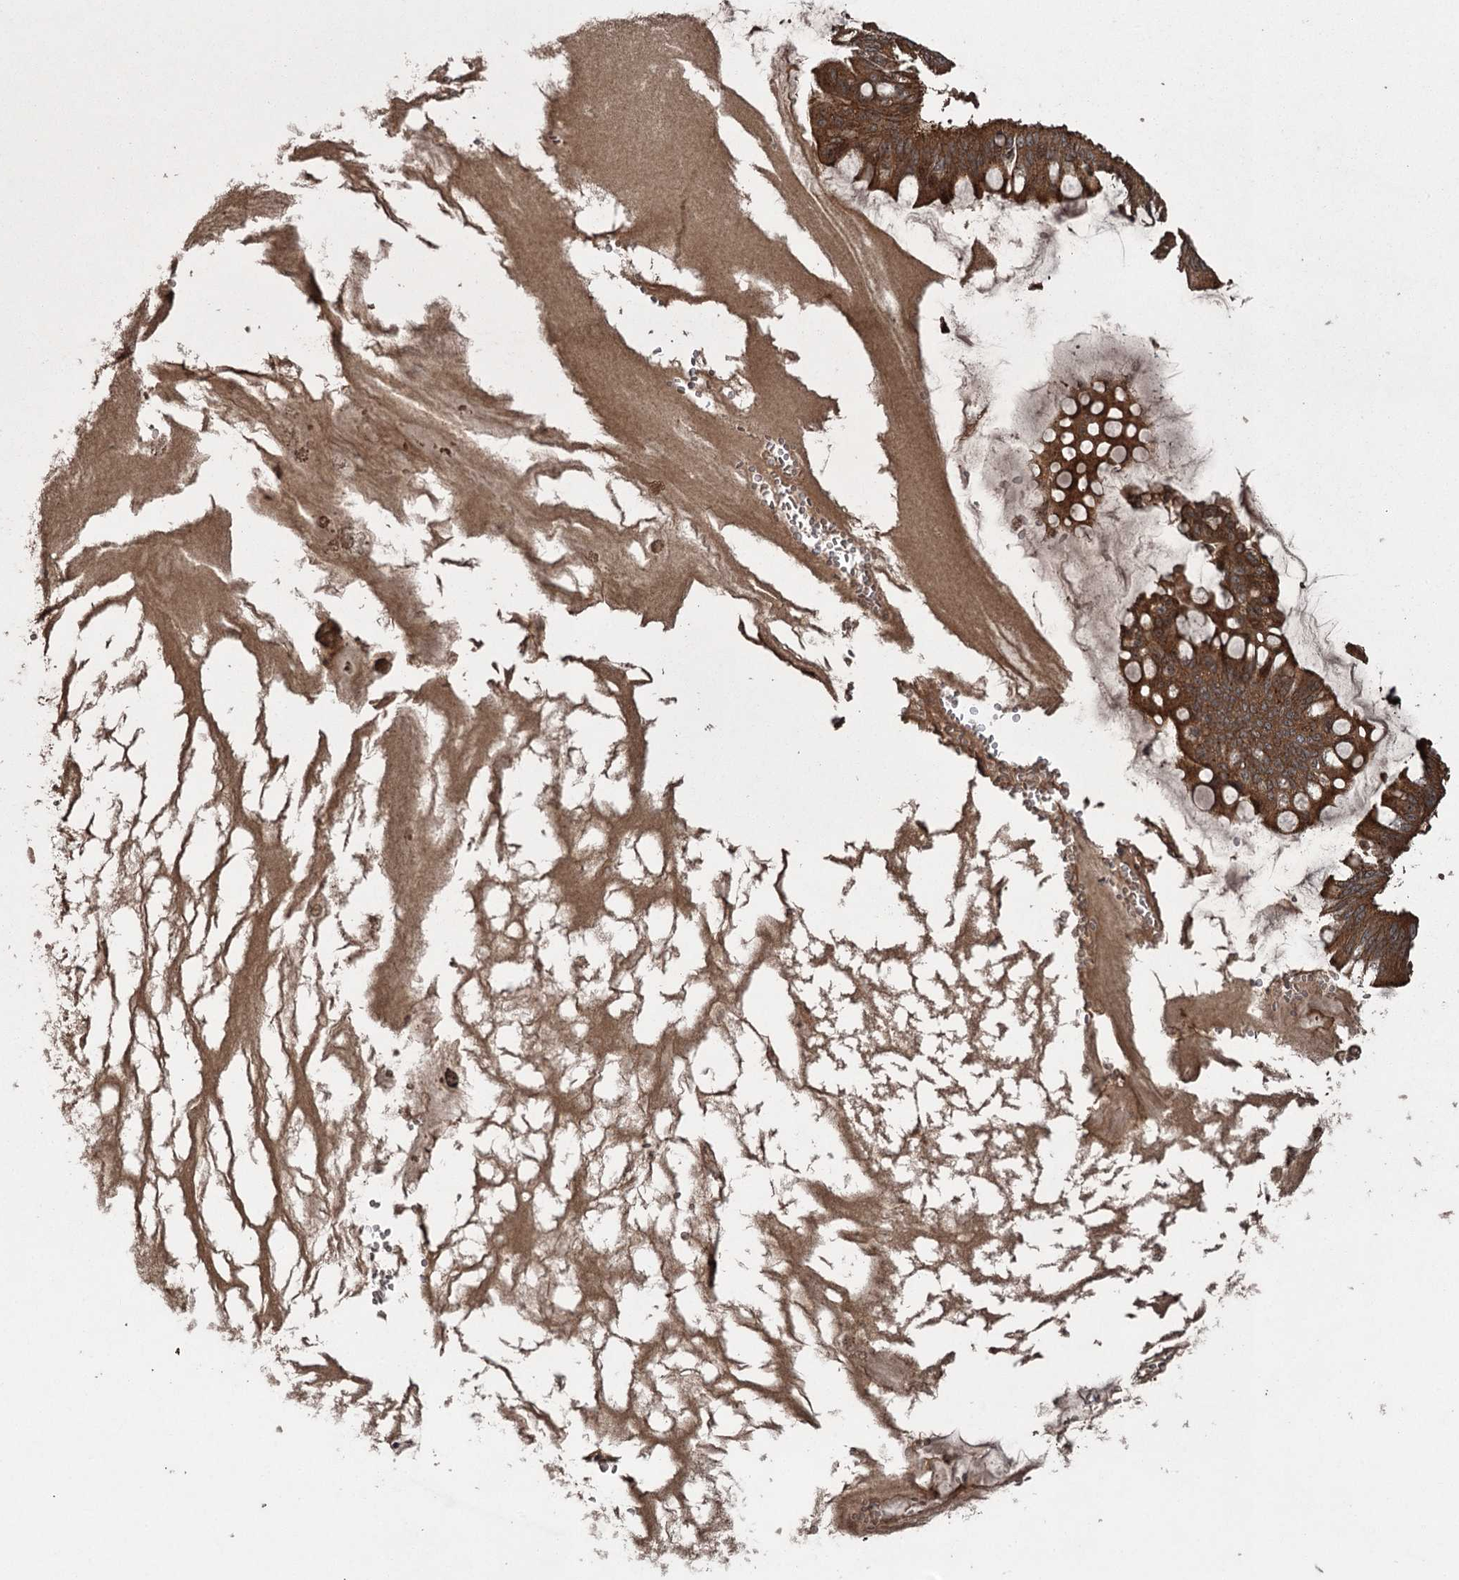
{"staining": {"intensity": "strong", "quantity": ">75%", "location": "cytoplasmic/membranous"}, "tissue": "ovarian cancer", "cell_type": "Tumor cells", "image_type": "cancer", "snomed": [{"axis": "morphology", "description": "Cystadenocarcinoma, mucinous, NOS"}, {"axis": "topography", "description": "Ovary"}], "caption": "Immunohistochemistry (DAB) staining of human ovarian mucinous cystadenocarcinoma demonstrates strong cytoplasmic/membranous protein expression in approximately >75% of tumor cells. Immunohistochemistry stains the protein in brown and the nuclei are stained blue.", "gene": "RPAP3", "patient": {"sex": "female", "age": 73}}